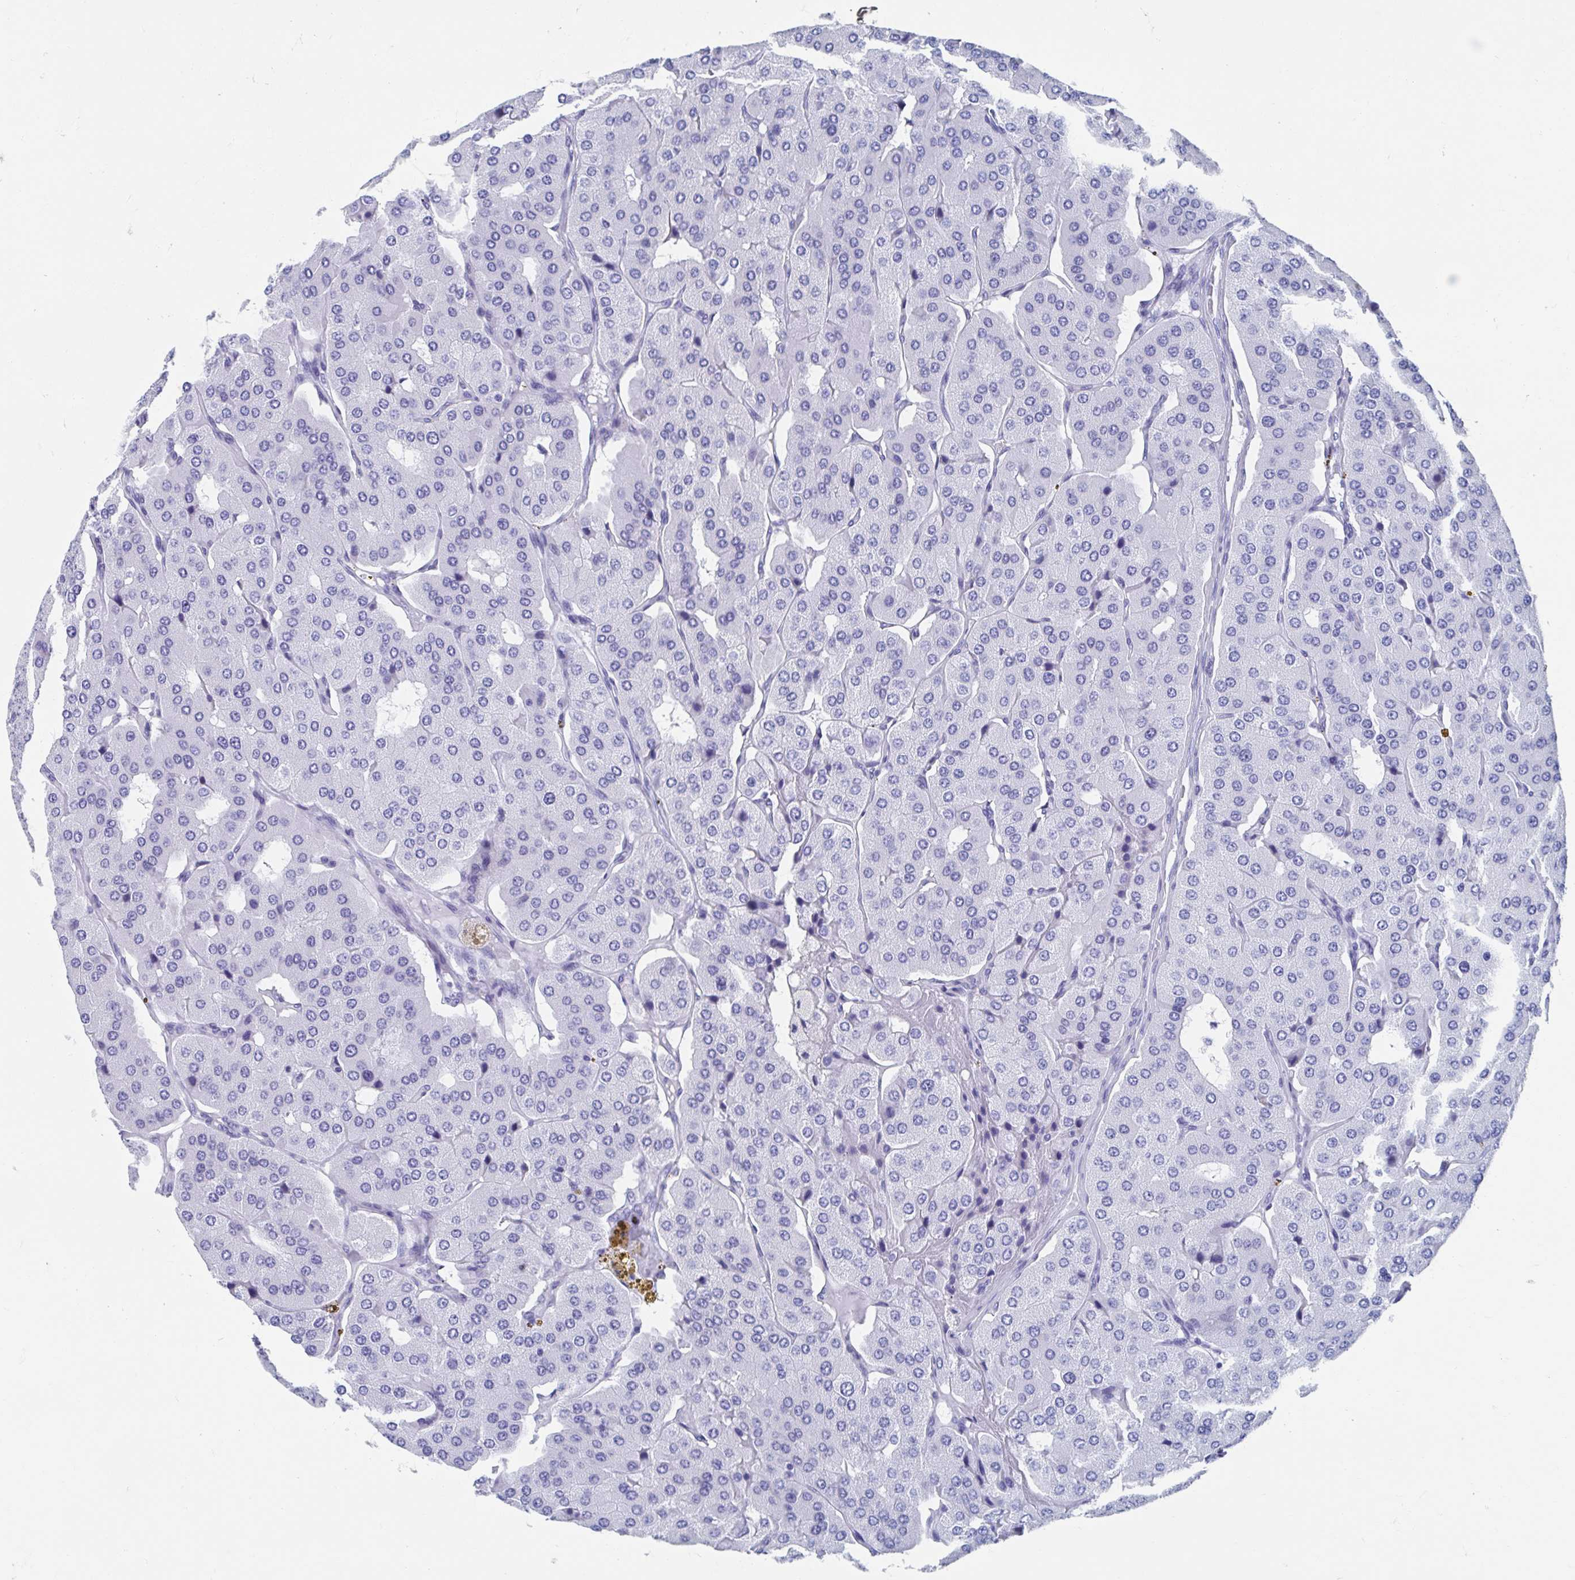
{"staining": {"intensity": "negative", "quantity": "none", "location": "none"}, "tissue": "parathyroid gland", "cell_type": "Glandular cells", "image_type": "normal", "snomed": [{"axis": "morphology", "description": "Normal tissue, NOS"}, {"axis": "morphology", "description": "Adenoma, NOS"}, {"axis": "topography", "description": "Parathyroid gland"}], "caption": "A photomicrograph of parathyroid gland stained for a protein displays no brown staining in glandular cells. The staining was performed using DAB to visualize the protein expression in brown, while the nuclei were stained in blue with hematoxylin (Magnification: 20x).", "gene": "HDGFL1", "patient": {"sex": "female", "age": 86}}